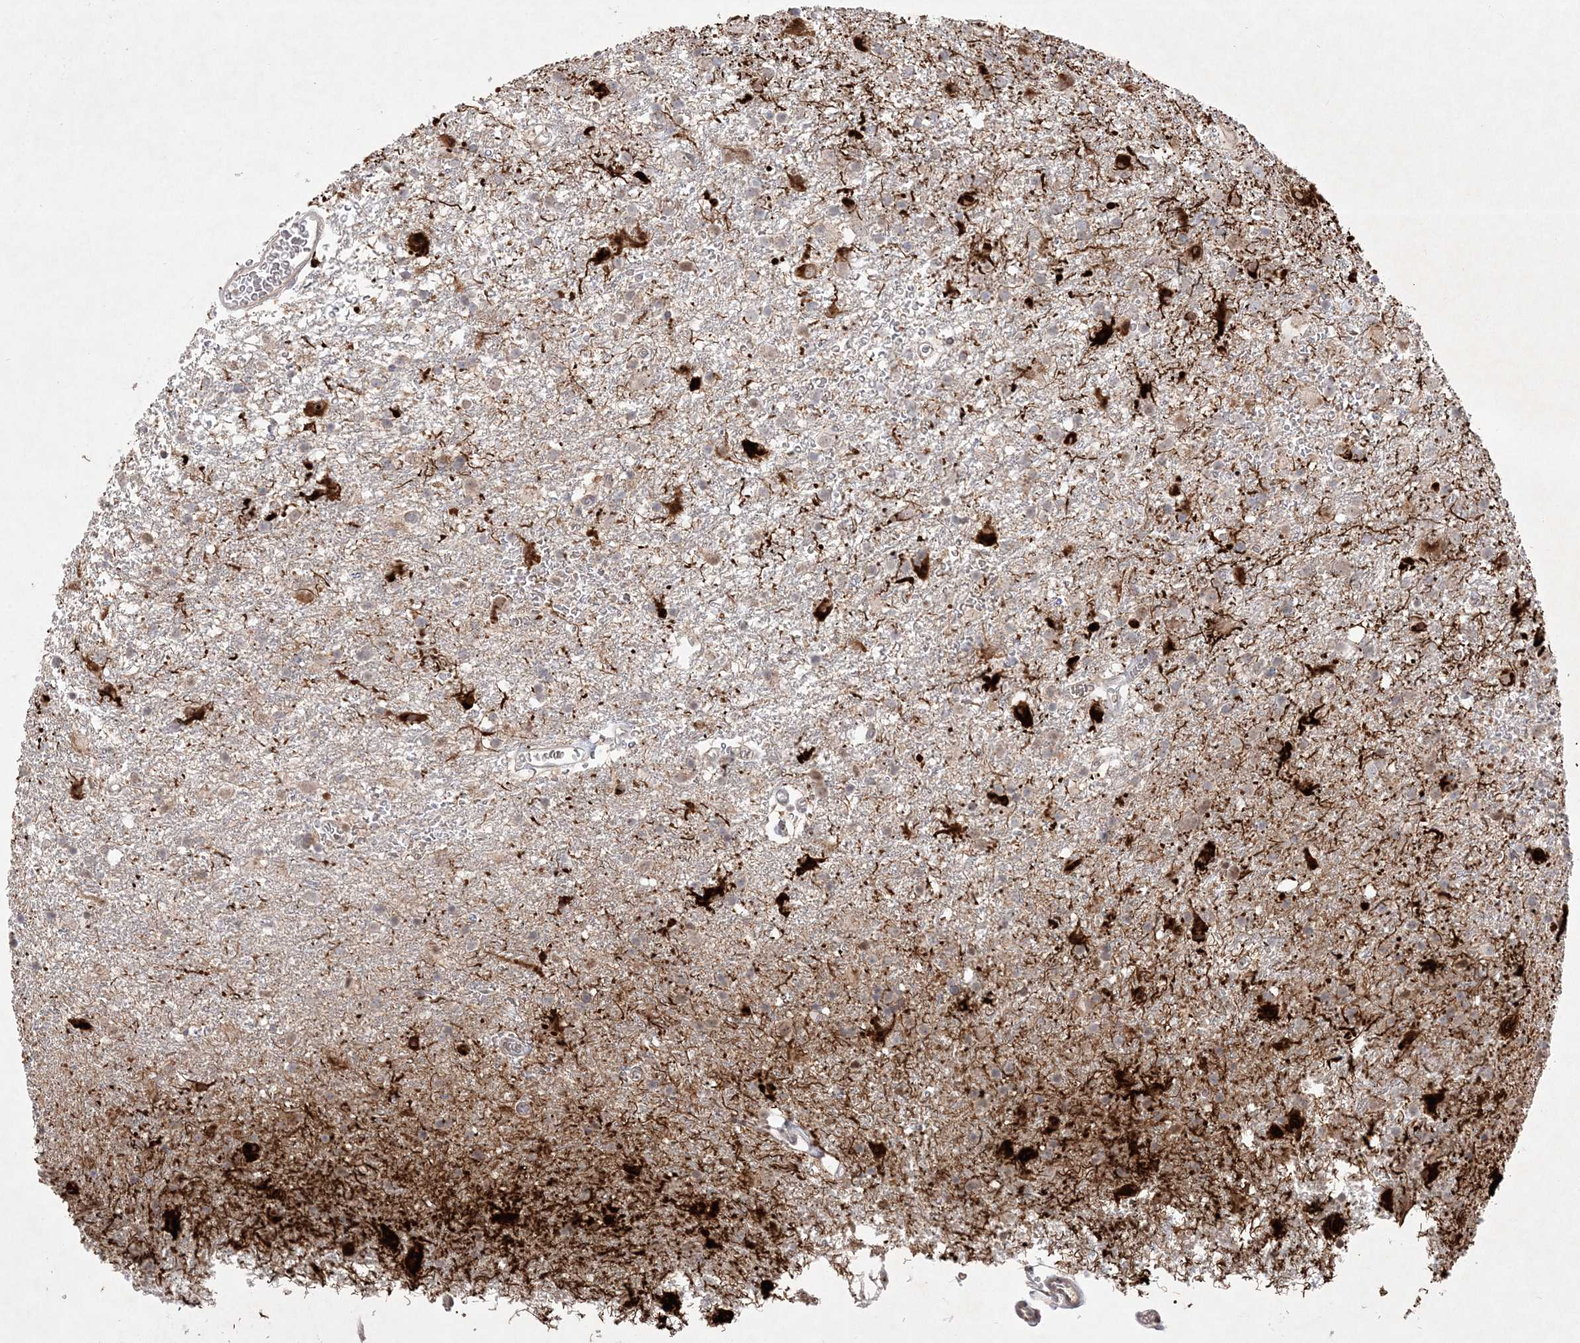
{"staining": {"intensity": "negative", "quantity": "none", "location": "none"}, "tissue": "glioma", "cell_type": "Tumor cells", "image_type": "cancer", "snomed": [{"axis": "morphology", "description": "Glioma, malignant, Low grade"}, {"axis": "topography", "description": "Brain"}], "caption": "High magnification brightfield microscopy of glioma stained with DAB (3,3'-diaminobenzidine) (brown) and counterstained with hematoxylin (blue): tumor cells show no significant positivity.", "gene": "CLNK", "patient": {"sex": "male", "age": 65}}